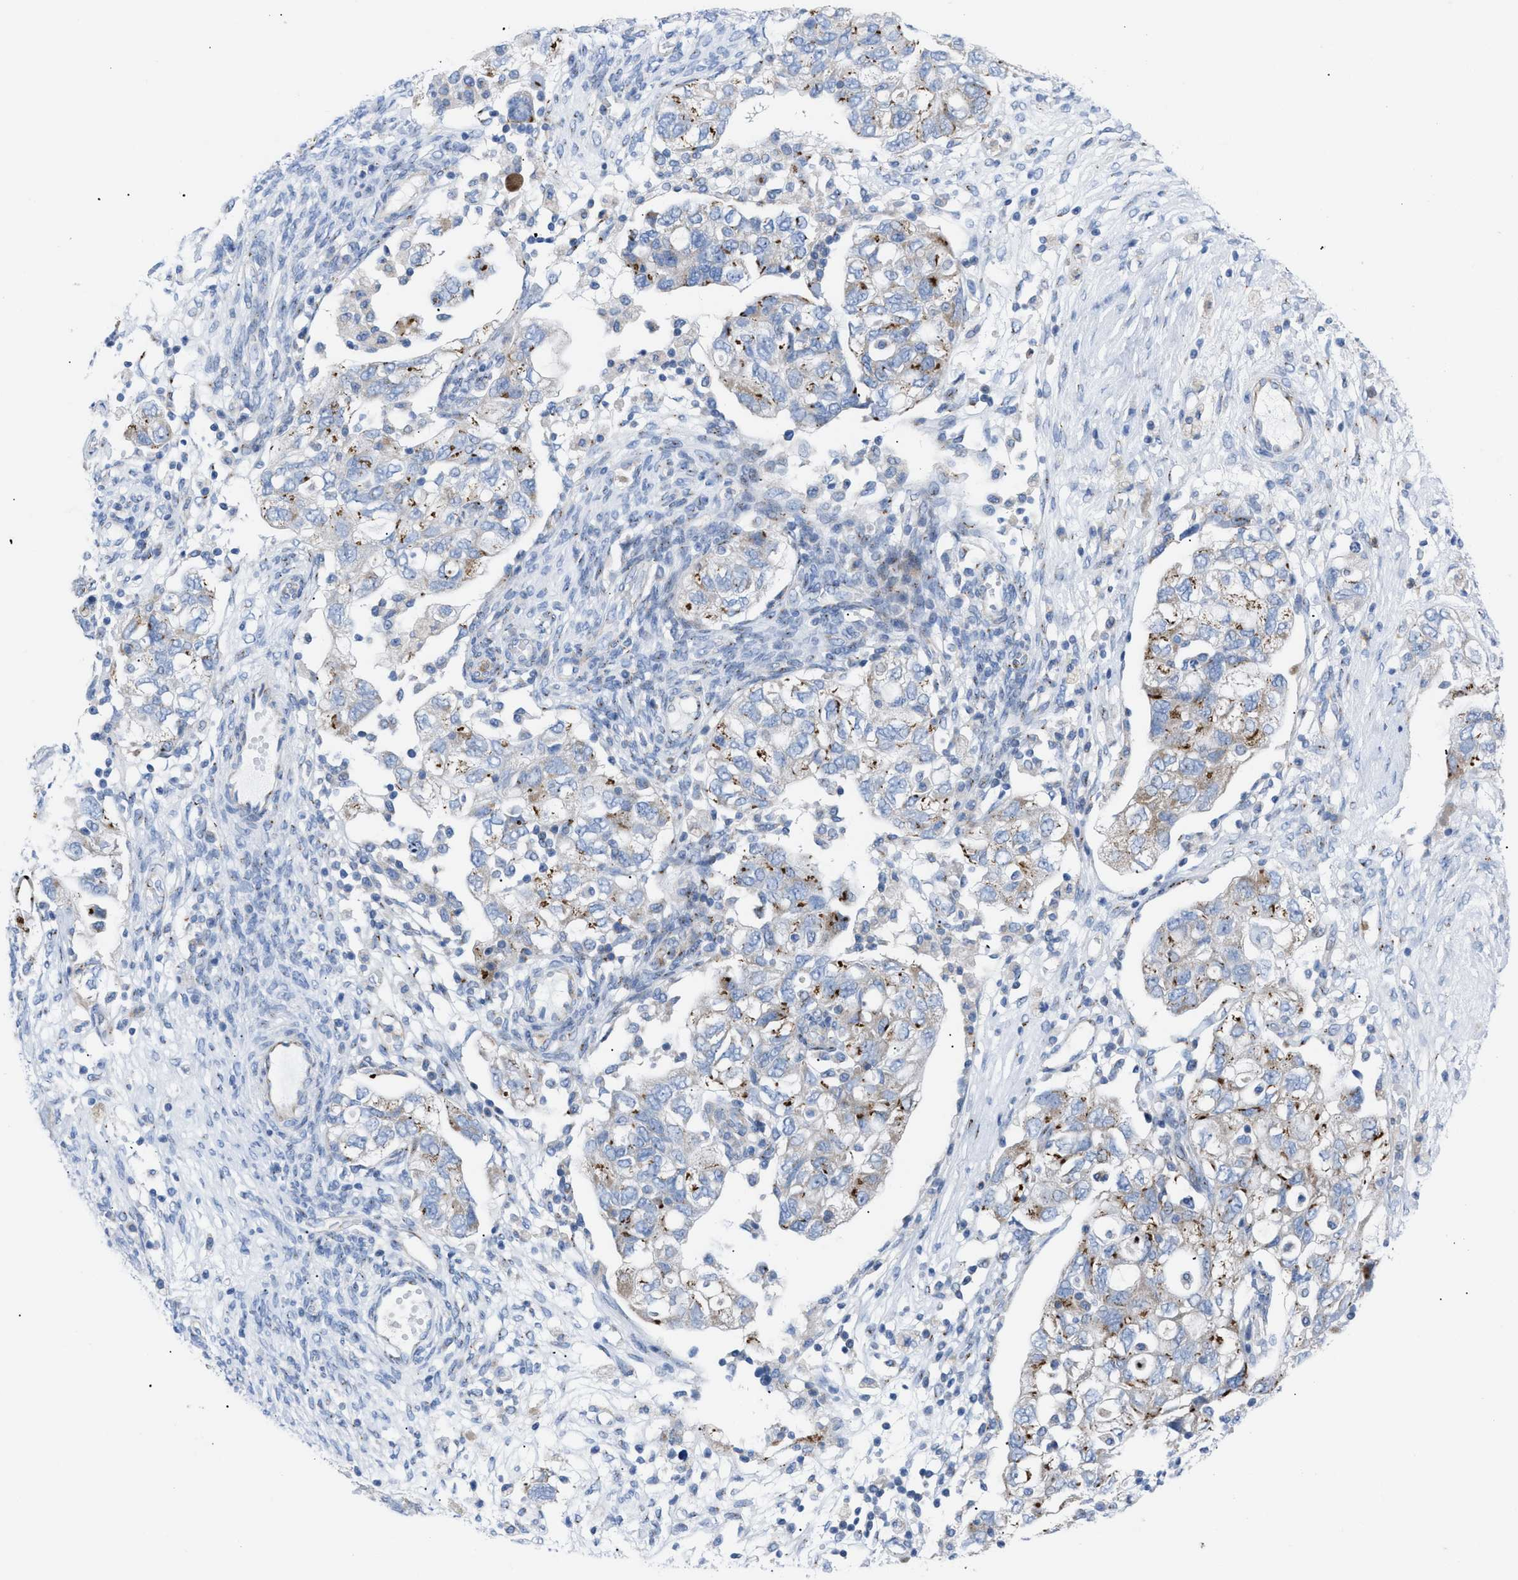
{"staining": {"intensity": "moderate", "quantity": "25%-75%", "location": "cytoplasmic/membranous"}, "tissue": "ovarian cancer", "cell_type": "Tumor cells", "image_type": "cancer", "snomed": [{"axis": "morphology", "description": "Carcinoma, NOS"}, {"axis": "morphology", "description": "Cystadenocarcinoma, serous, NOS"}, {"axis": "topography", "description": "Ovary"}], "caption": "Immunohistochemistry (IHC) image of neoplastic tissue: ovarian serous cystadenocarcinoma stained using IHC shows medium levels of moderate protein expression localized specifically in the cytoplasmic/membranous of tumor cells, appearing as a cytoplasmic/membranous brown color.", "gene": "TMEM17", "patient": {"sex": "female", "age": 69}}